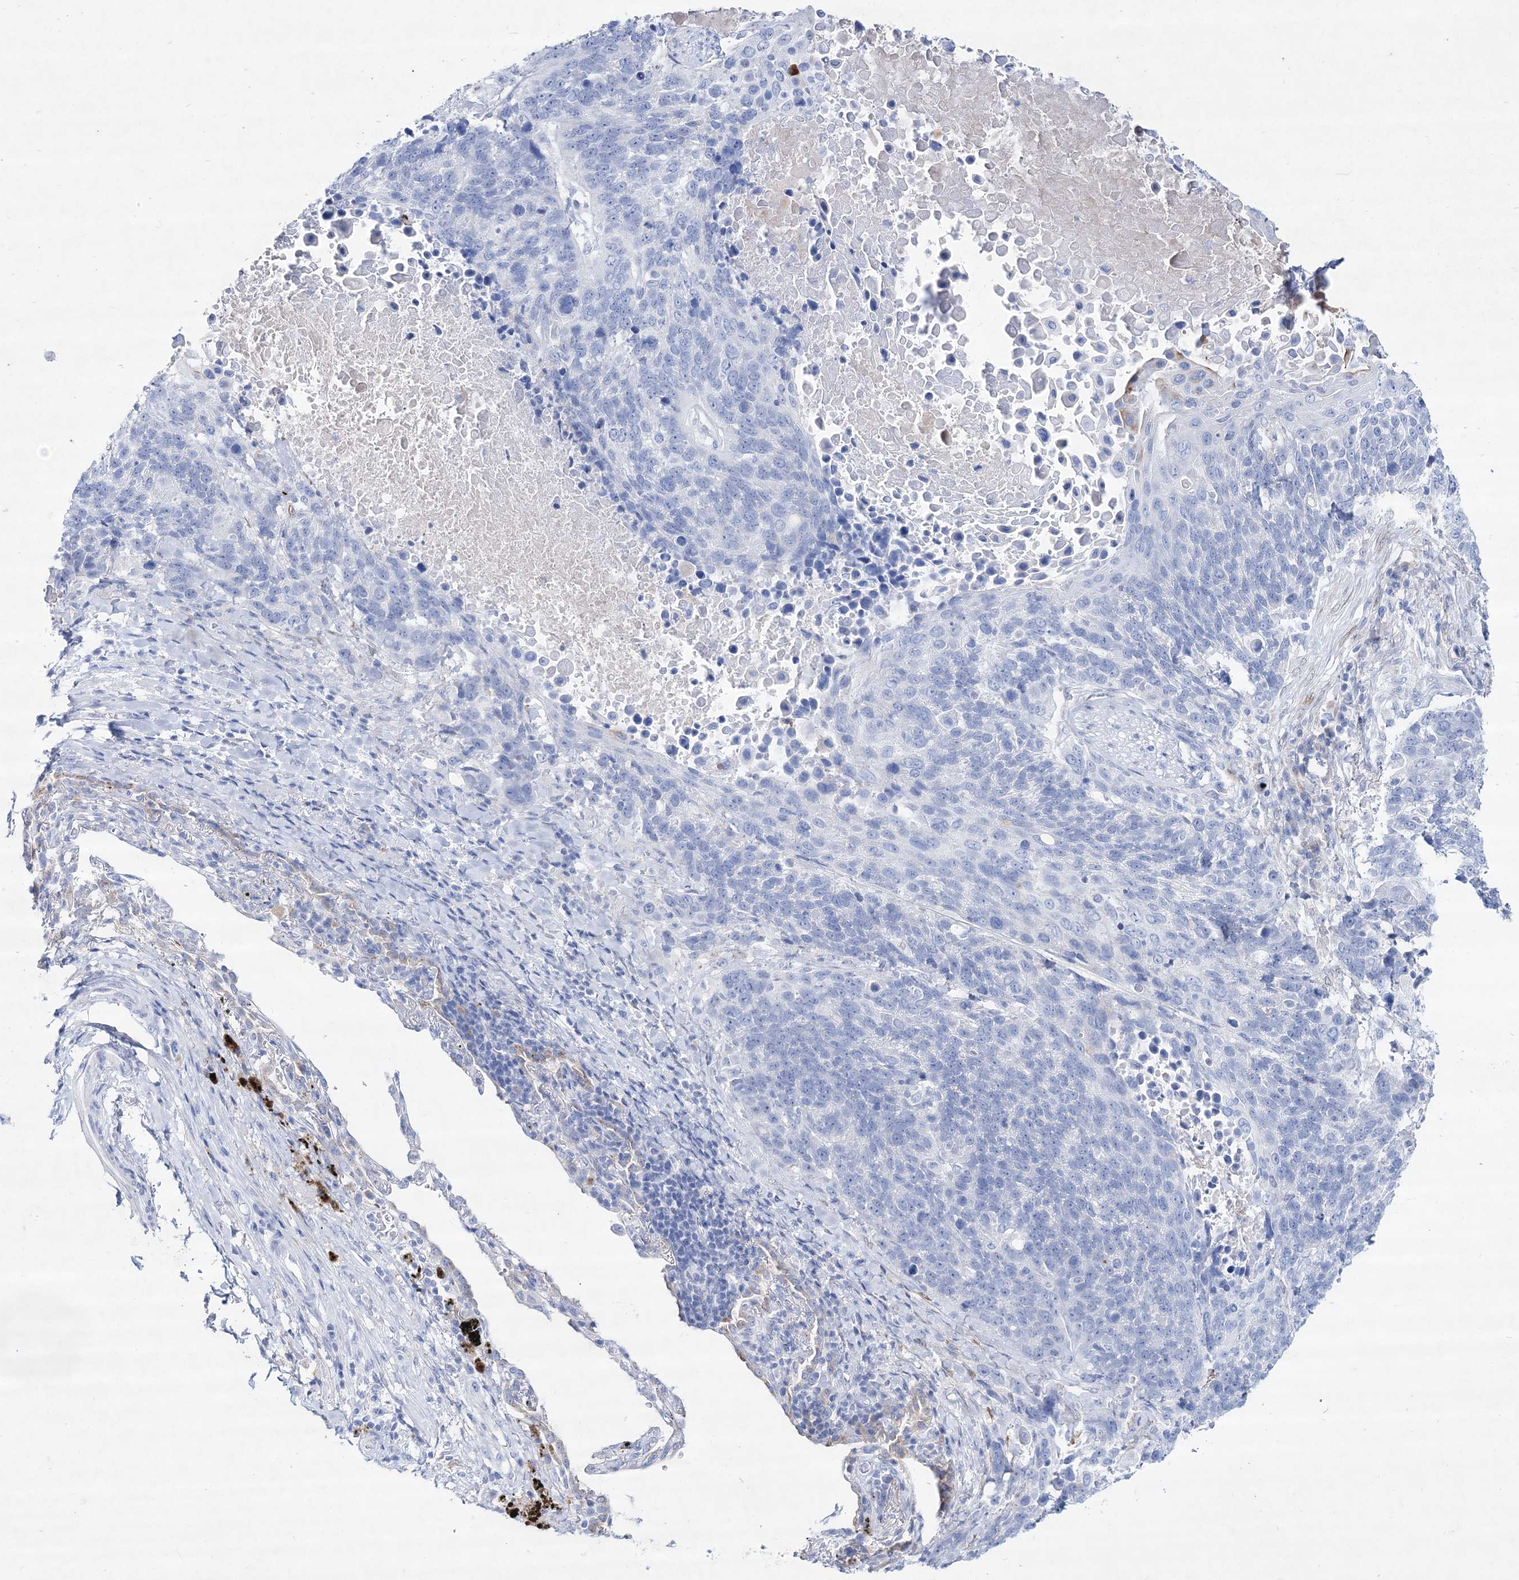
{"staining": {"intensity": "negative", "quantity": "none", "location": "none"}, "tissue": "lung cancer", "cell_type": "Tumor cells", "image_type": "cancer", "snomed": [{"axis": "morphology", "description": "Squamous cell carcinoma, NOS"}, {"axis": "topography", "description": "Lung"}], "caption": "High power microscopy histopathology image of an IHC image of lung cancer, revealing no significant positivity in tumor cells.", "gene": "SPINK7", "patient": {"sex": "male", "age": 66}}